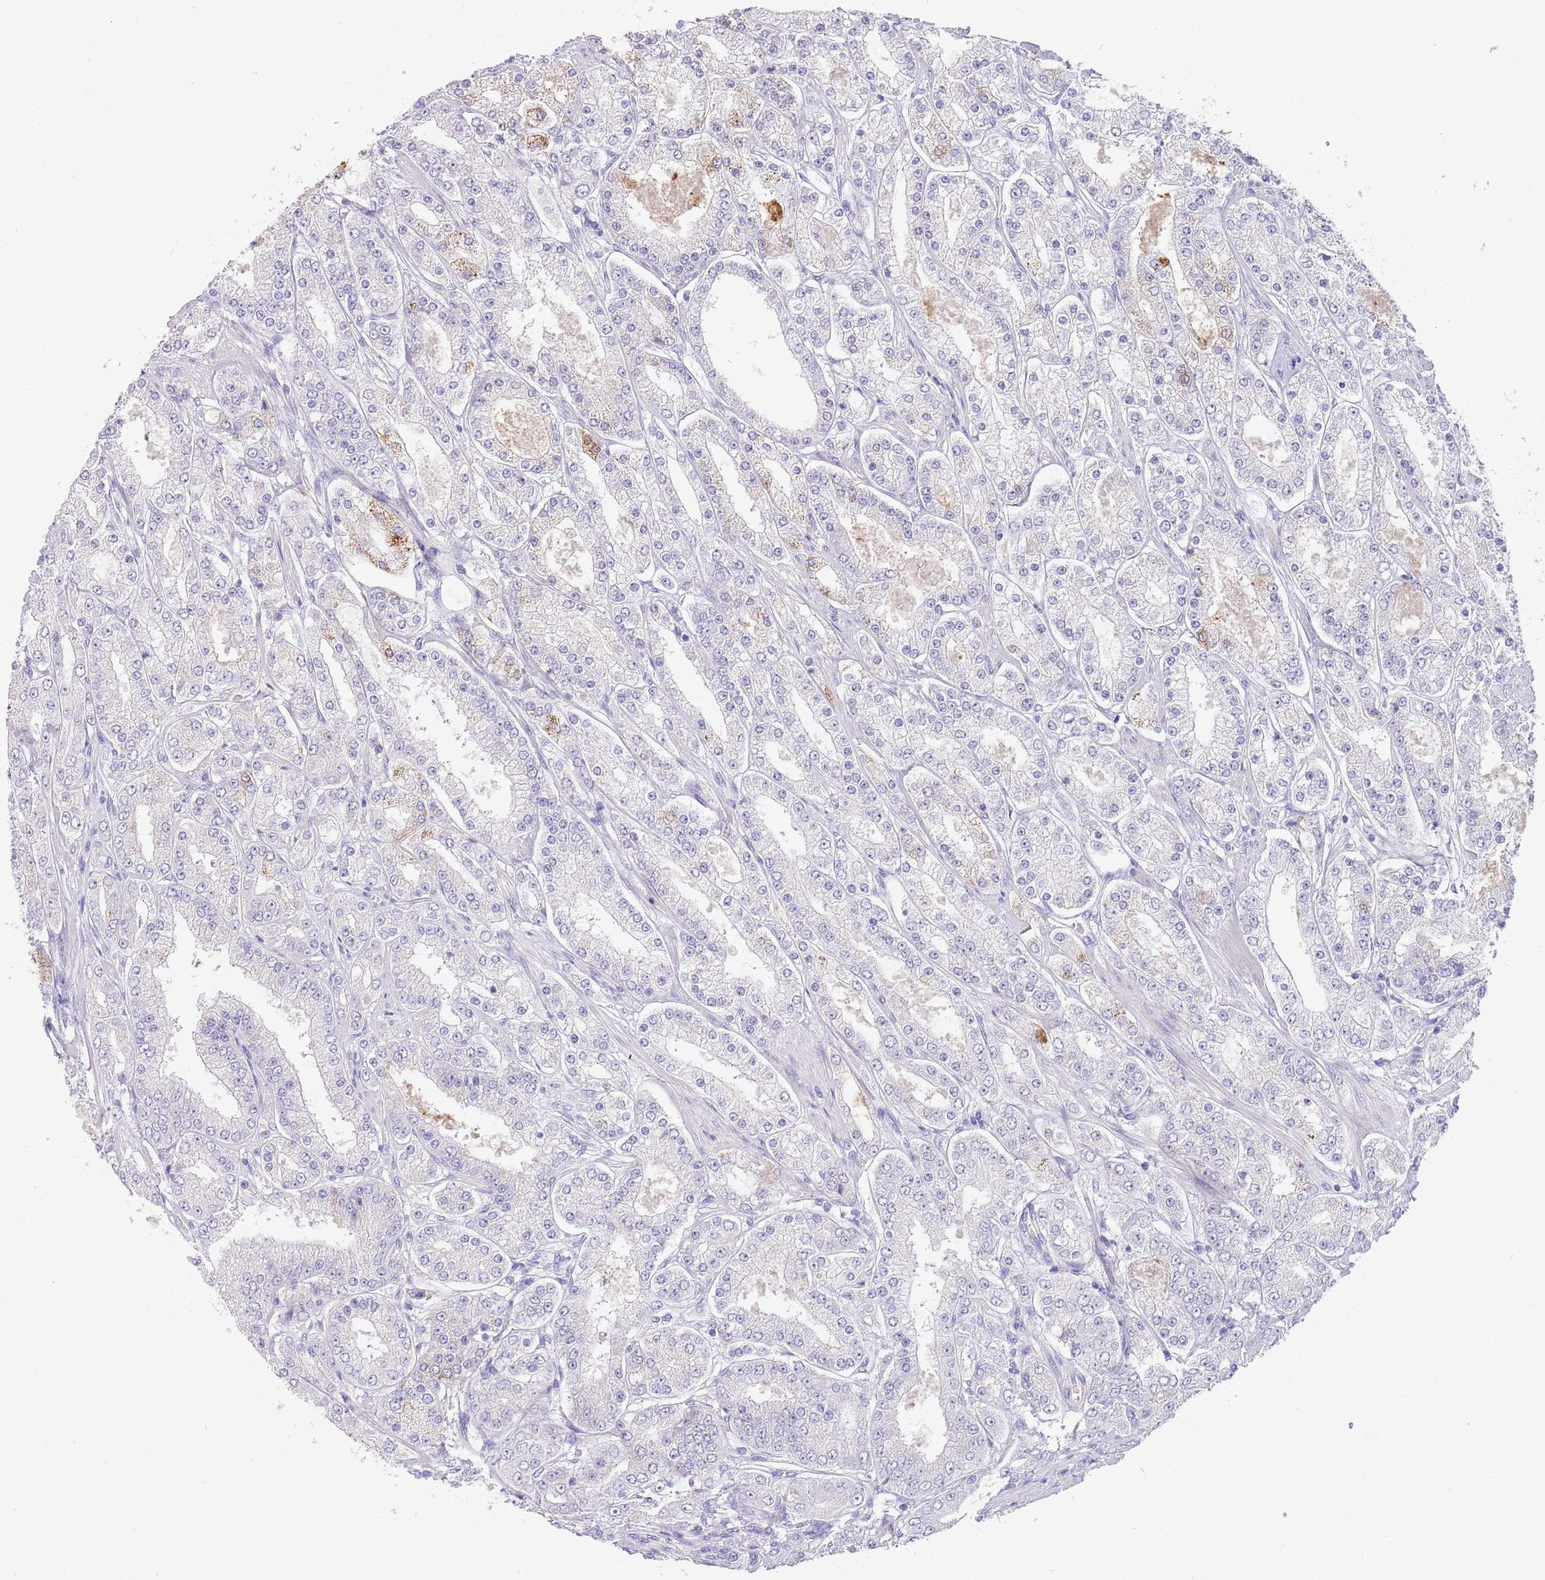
{"staining": {"intensity": "strong", "quantity": "<25%", "location": "cytoplasmic/membranous"}, "tissue": "prostate cancer", "cell_type": "Tumor cells", "image_type": "cancer", "snomed": [{"axis": "morphology", "description": "Adenocarcinoma, High grade"}, {"axis": "topography", "description": "Prostate"}], "caption": "Immunohistochemistry (IHC) micrograph of prostate cancer stained for a protein (brown), which reveals medium levels of strong cytoplasmic/membranous positivity in approximately <25% of tumor cells.", "gene": "SFTPA1", "patient": {"sex": "male", "age": 68}}